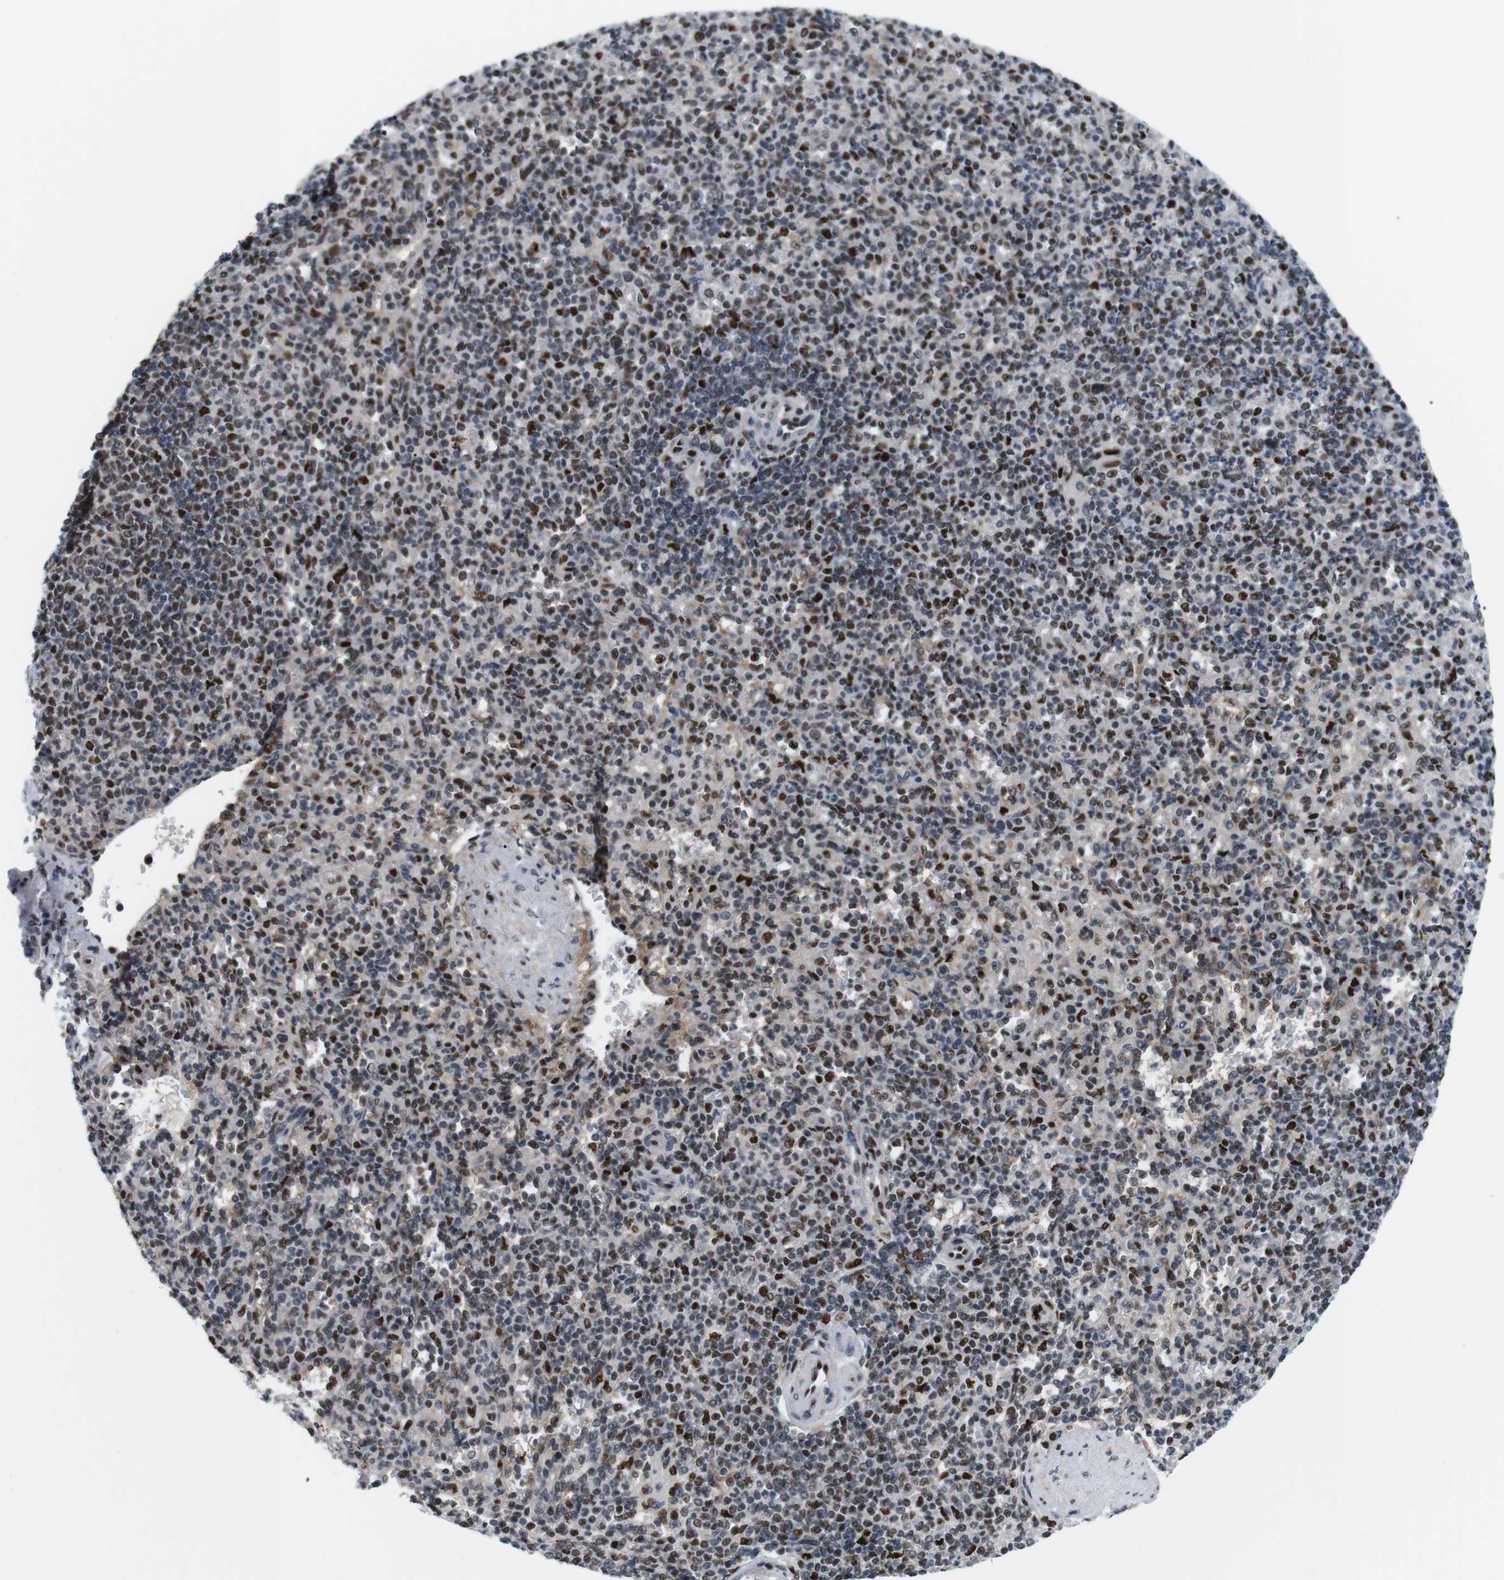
{"staining": {"intensity": "moderate", "quantity": "25%-75%", "location": "nuclear"}, "tissue": "spleen", "cell_type": "Cells in red pulp", "image_type": "normal", "snomed": [{"axis": "morphology", "description": "Normal tissue, NOS"}, {"axis": "topography", "description": "Spleen"}], "caption": "About 25%-75% of cells in red pulp in normal spleen display moderate nuclear protein expression as visualized by brown immunohistochemical staining.", "gene": "PSME3", "patient": {"sex": "female", "age": 74}}